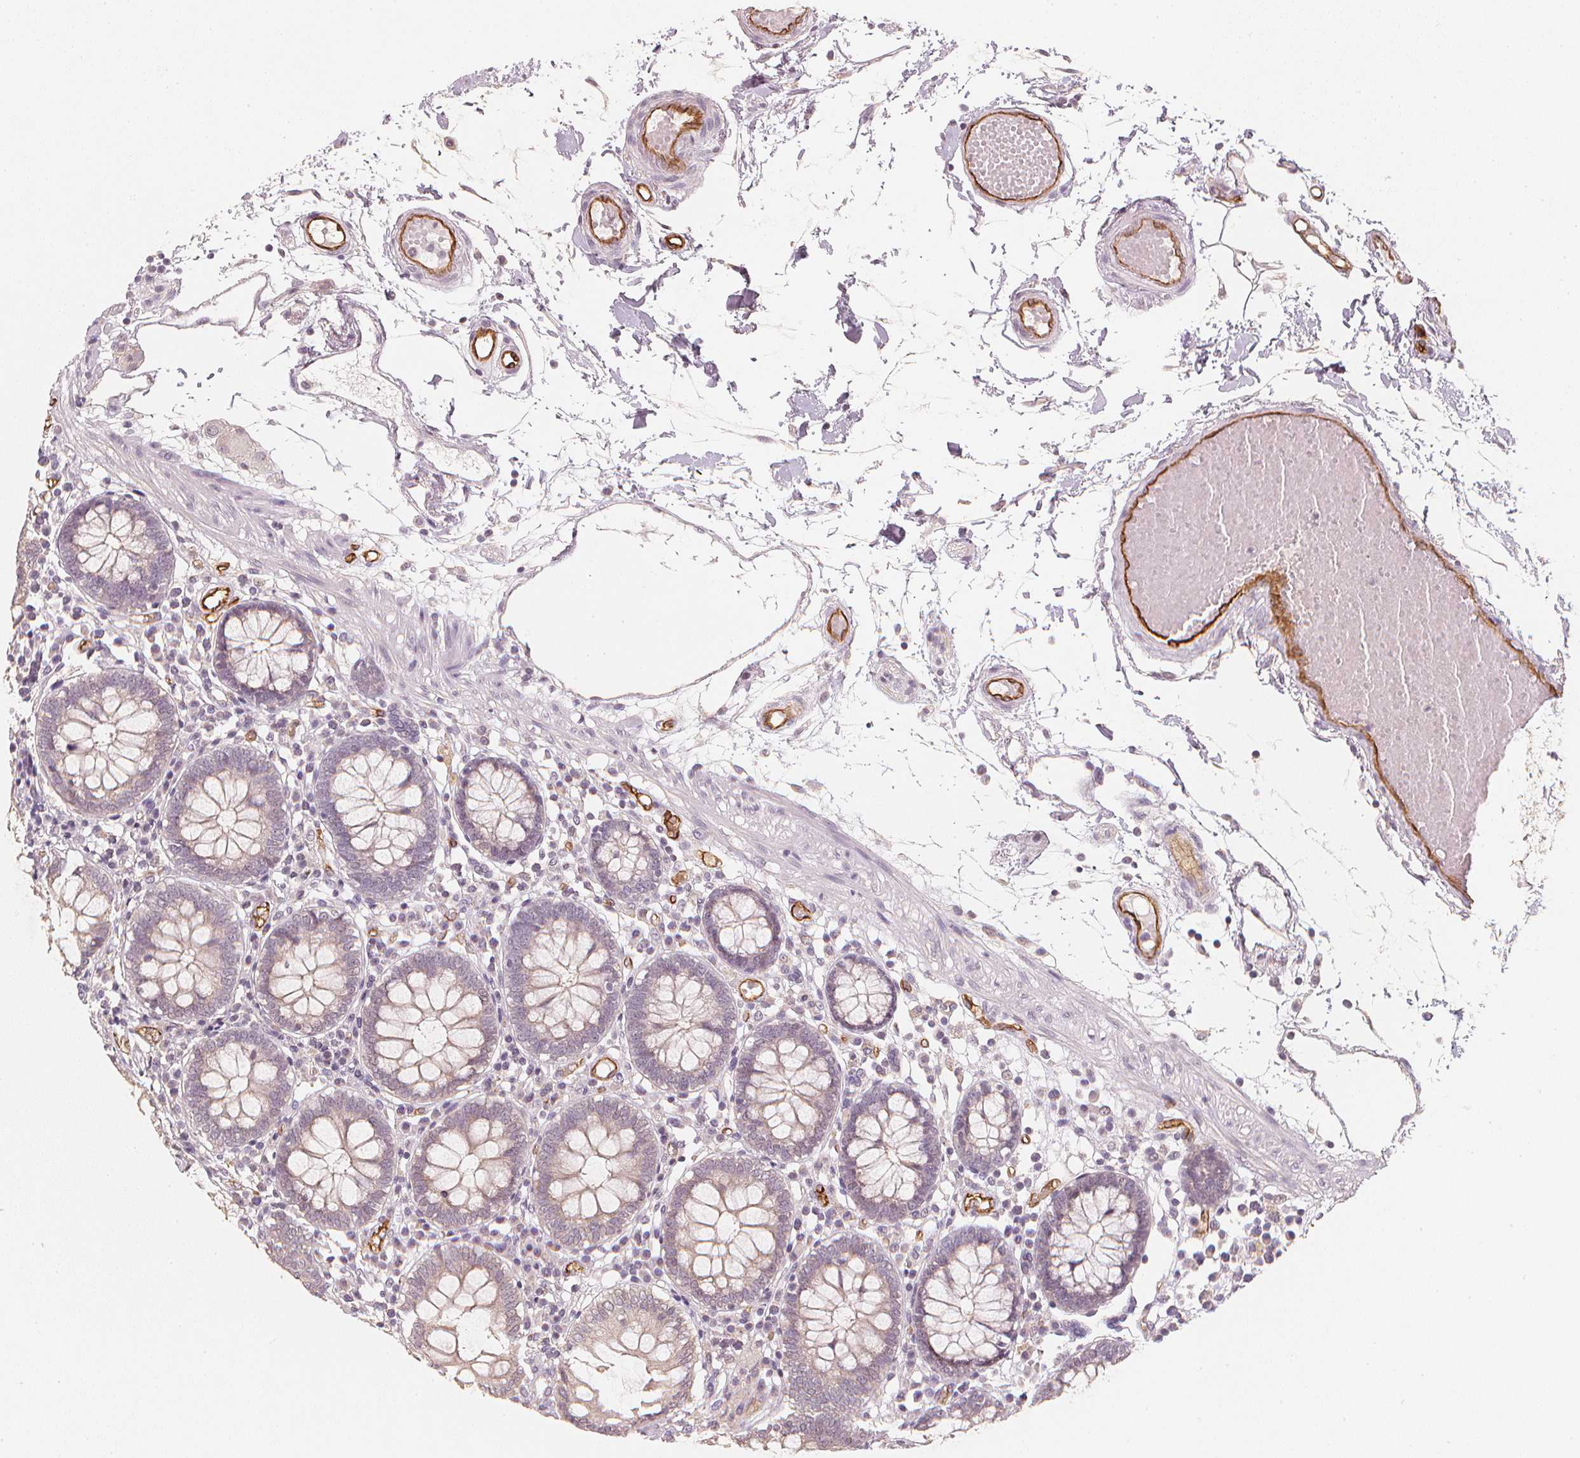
{"staining": {"intensity": "moderate", "quantity": ">75%", "location": "cytoplasmic/membranous"}, "tissue": "colon", "cell_type": "Endothelial cells", "image_type": "normal", "snomed": [{"axis": "morphology", "description": "Normal tissue, NOS"}, {"axis": "morphology", "description": "Adenocarcinoma, NOS"}, {"axis": "topography", "description": "Colon"}], "caption": "Immunohistochemical staining of unremarkable human colon displays >75% levels of moderate cytoplasmic/membranous protein positivity in about >75% of endothelial cells.", "gene": "CIB1", "patient": {"sex": "male", "age": 83}}